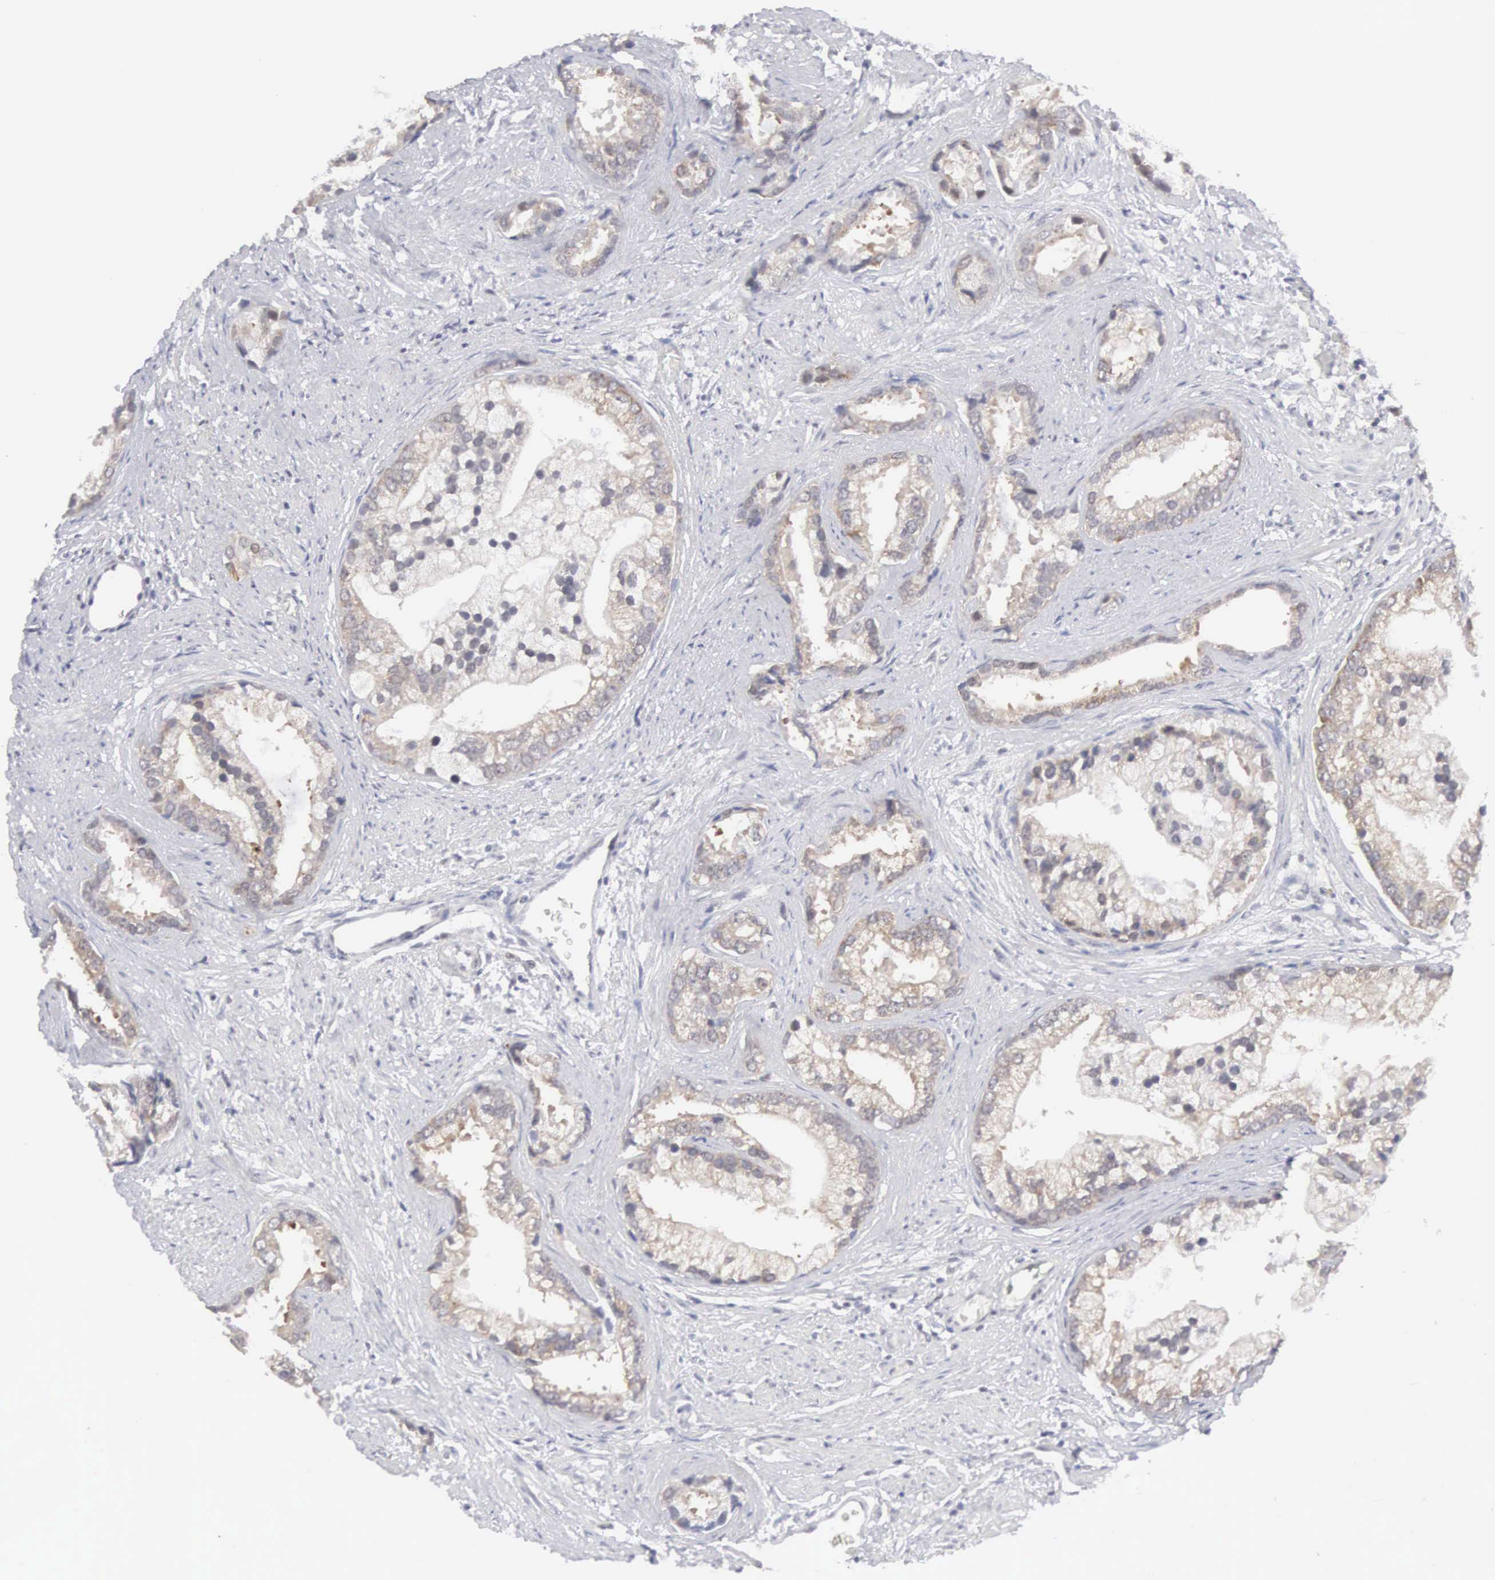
{"staining": {"intensity": "moderate", "quantity": "25%-75%", "location": "cytoplasmic/membranous,nuclear"}, "tissue": "prostate cancer", "cell_type": "Tumor cells", "image_type": "cancer", "snomed": [{"axis": "morphology", "description": "Adenocarcinoma, Medium grade"}, {"axis": "topography", "description": "Prostate"}], "caption": "Immunohistochemical staining of prostate cancer (medium-grade adenocarcinoma) reveals medium levels of moderate cytoplasmic/membranous and nuclear protein expression in about 25%-75% of tumor cells. (Stains: DAB in brown, nuclei in blue, Microscopy: brightfield microscopy at high magnification).", "gene": "MNAT1", "patient": {"sex": "male", "age": 65}}